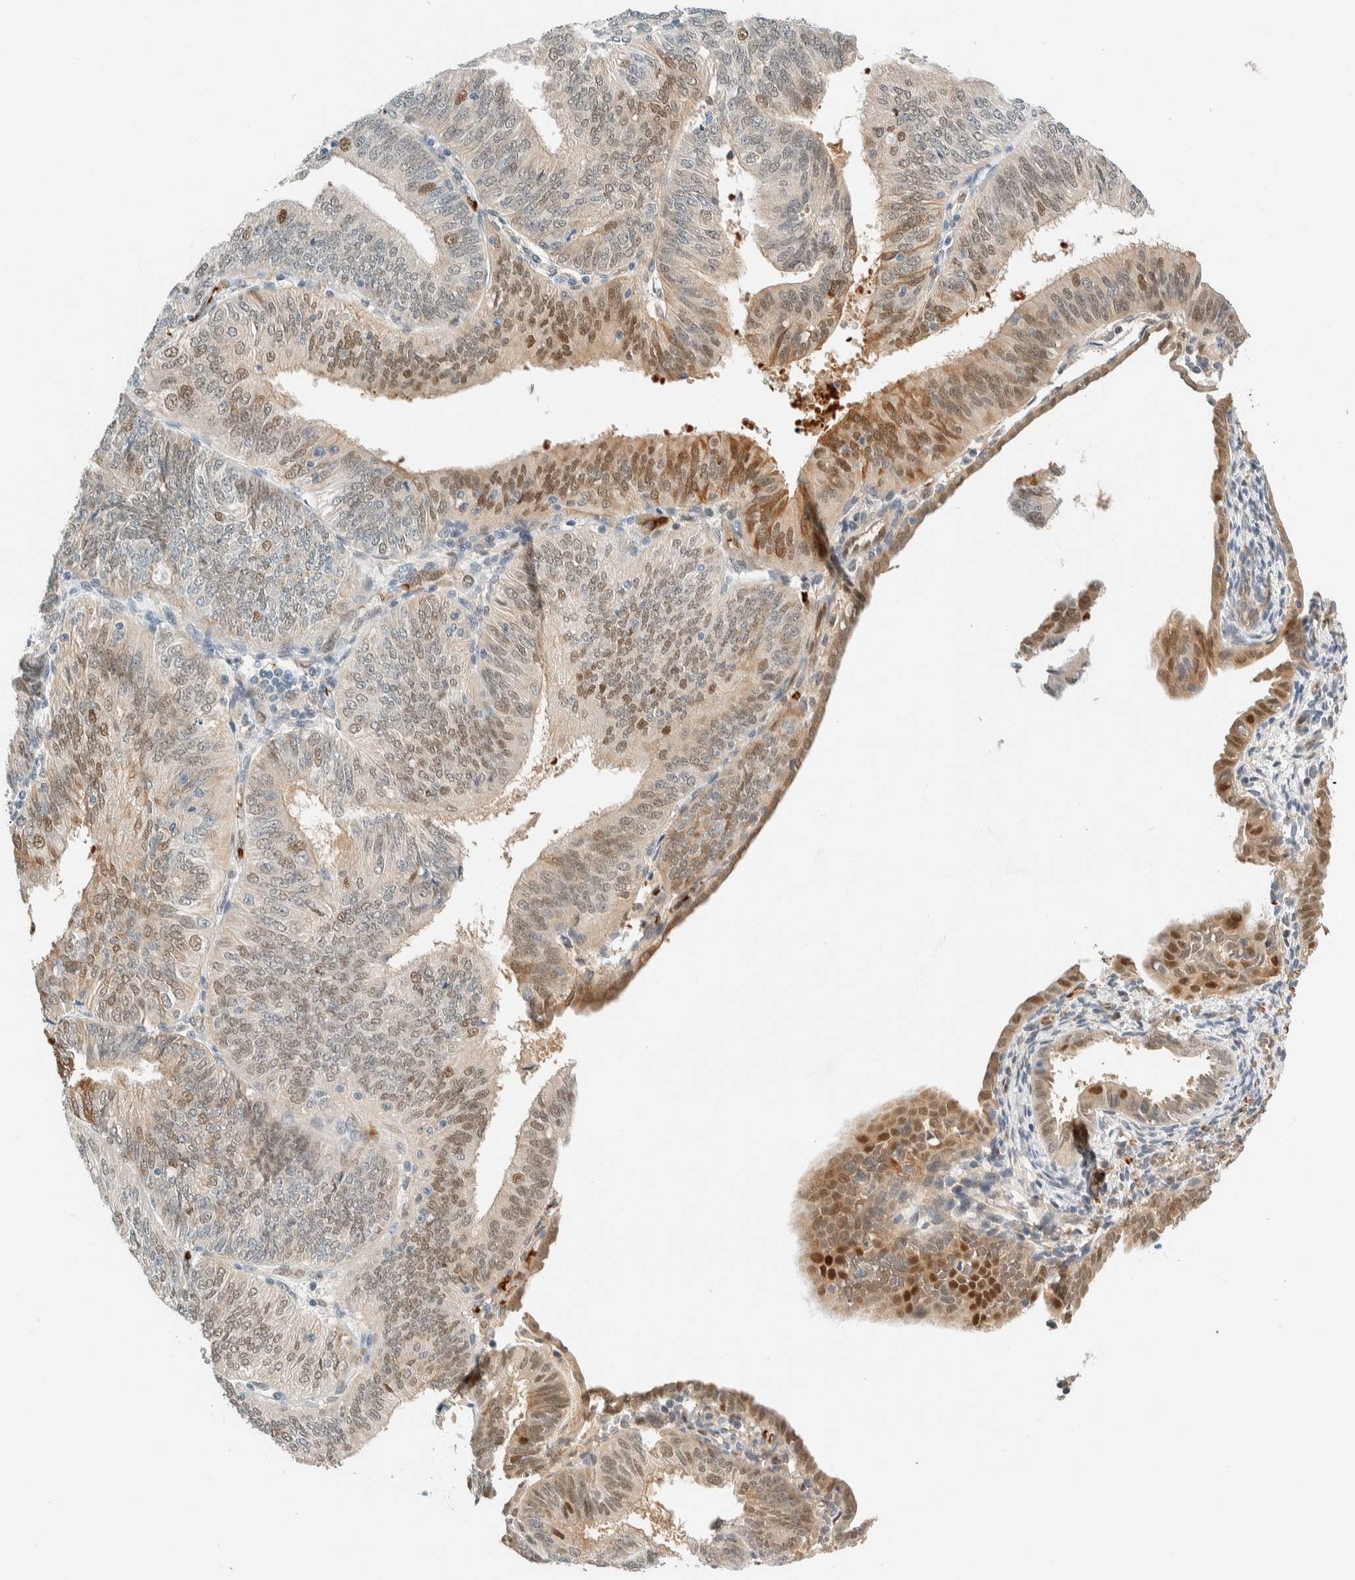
{"staining": {"intensity": "moderate", "quantity": "25%-75%", "location": "cytoplasmic/membranous,nuclear"}, "tissue": "endometrial cancer", "cell_type": "Tumor cells", "image_type": "cancer", "snomed": [{"axis": "morphology", "description": "Adenocarcinoma, NOS"}, {"axis": "topography", "description": "Endometrium"}], "caption": "The image shows immunohistochemical staining of endometrial cancer. There is moderate cytoplasmic/membranous and nuclear expression is appreciated in about 25%-75% of tumor cells. (DAB = brown stain, brightfield microscopy at high magnification).", "gene": "TSTD2", "patient": {"sex": "female", "age": 58}}